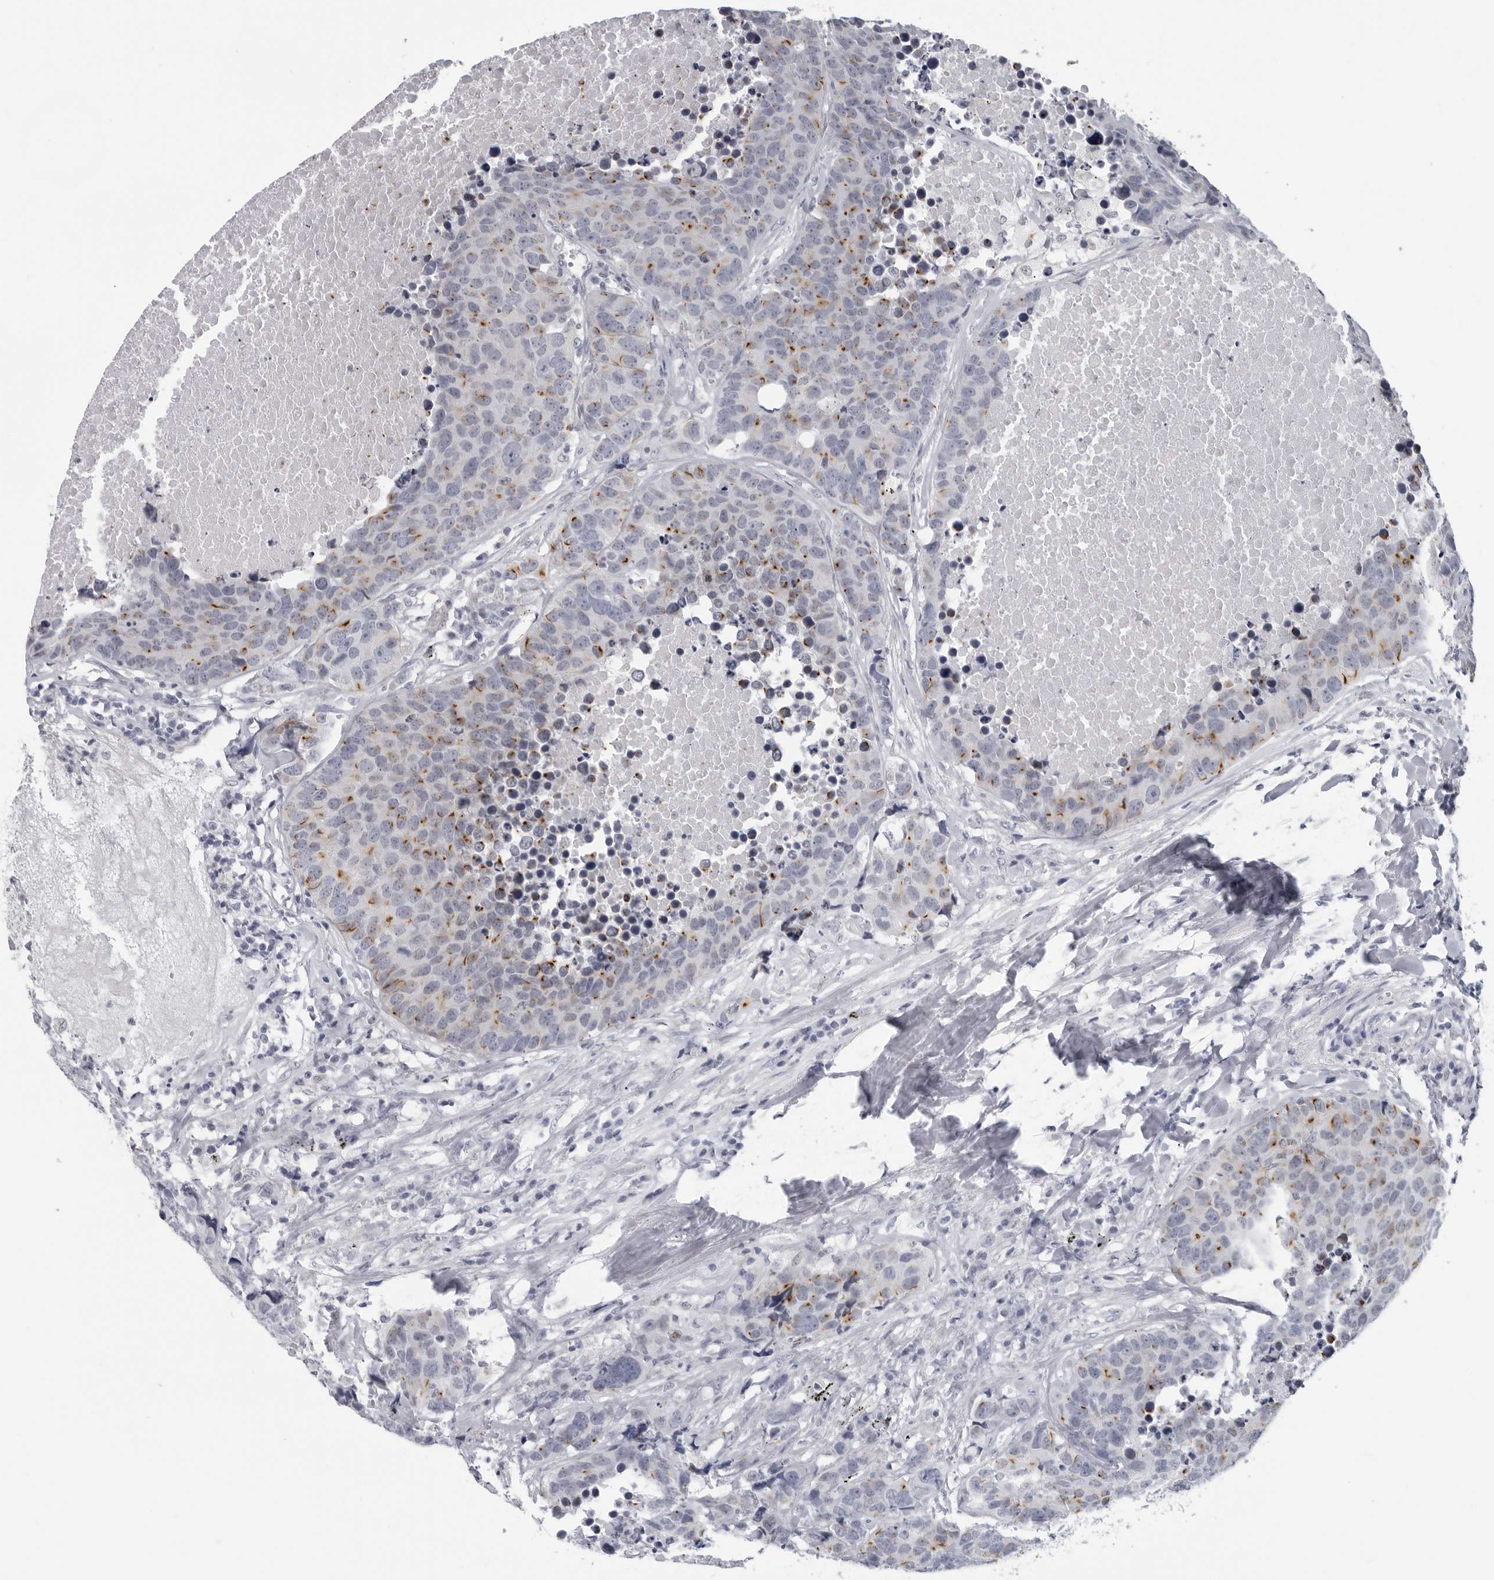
{"staining": {"intensity": "moderate", "quantity": "25%-75%", "location": "cytoplasmic/membranous"}, "tissue": "carcinoid", "cell_type": "Tumor cells", "image_type": "cancer", "snomed": [{"axis": "morphology", "description": "Carcinoid, malignant, NOS"}, {"axis": "topography", "description": "Lung"}], "caption": "Protein staining shows moderate cytoplasmic/membranous staining in about 25%-75% of tumor cells in malignant carcinoid. (DAB IHC with brightfield microscopy, high magnification).", "gene": "OPLAH", "patient": {"sex": "male", "age": 60}}